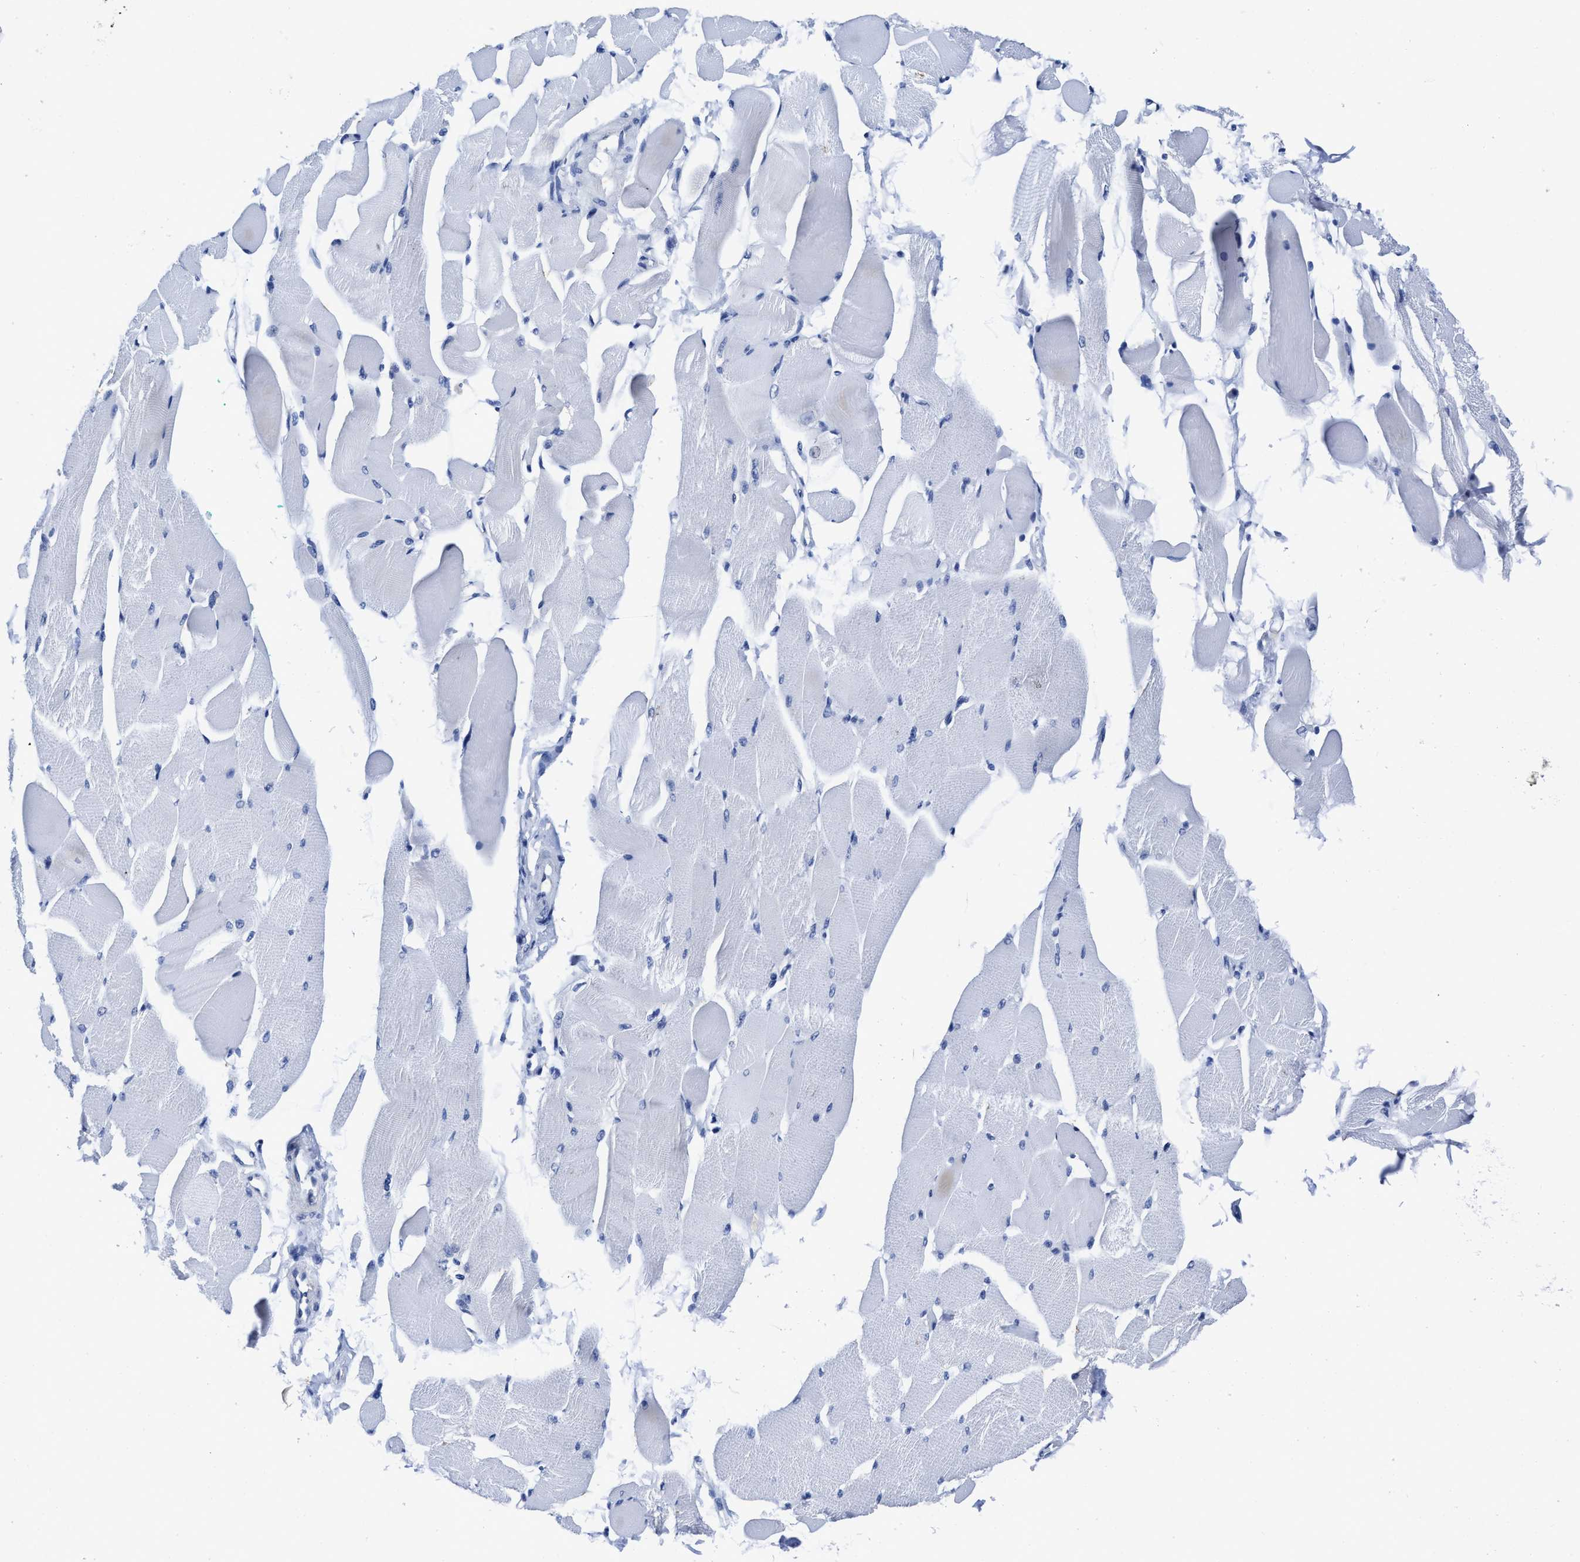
{"staining": {"intensity": "negative", "quantity": "none", "location": "none"}, "tissue": "skeletal muscle", "cell_type": "Myocytes", "image_type": "normal", "snomed": [{"axis": "morphology", "description": "Normal tissue, NOS"}, {"axis": "topography", "description": "Skeletal muscle"}, {"axis": "topography", "description": "Peripheral nerve tissue"}], "caption": "The immunohistochemistry (IHC) image has no significant expression in myocytes of skeletal muscle.", "gene": "HOOK1", "patient": {"sex": "female", "age": 84}}